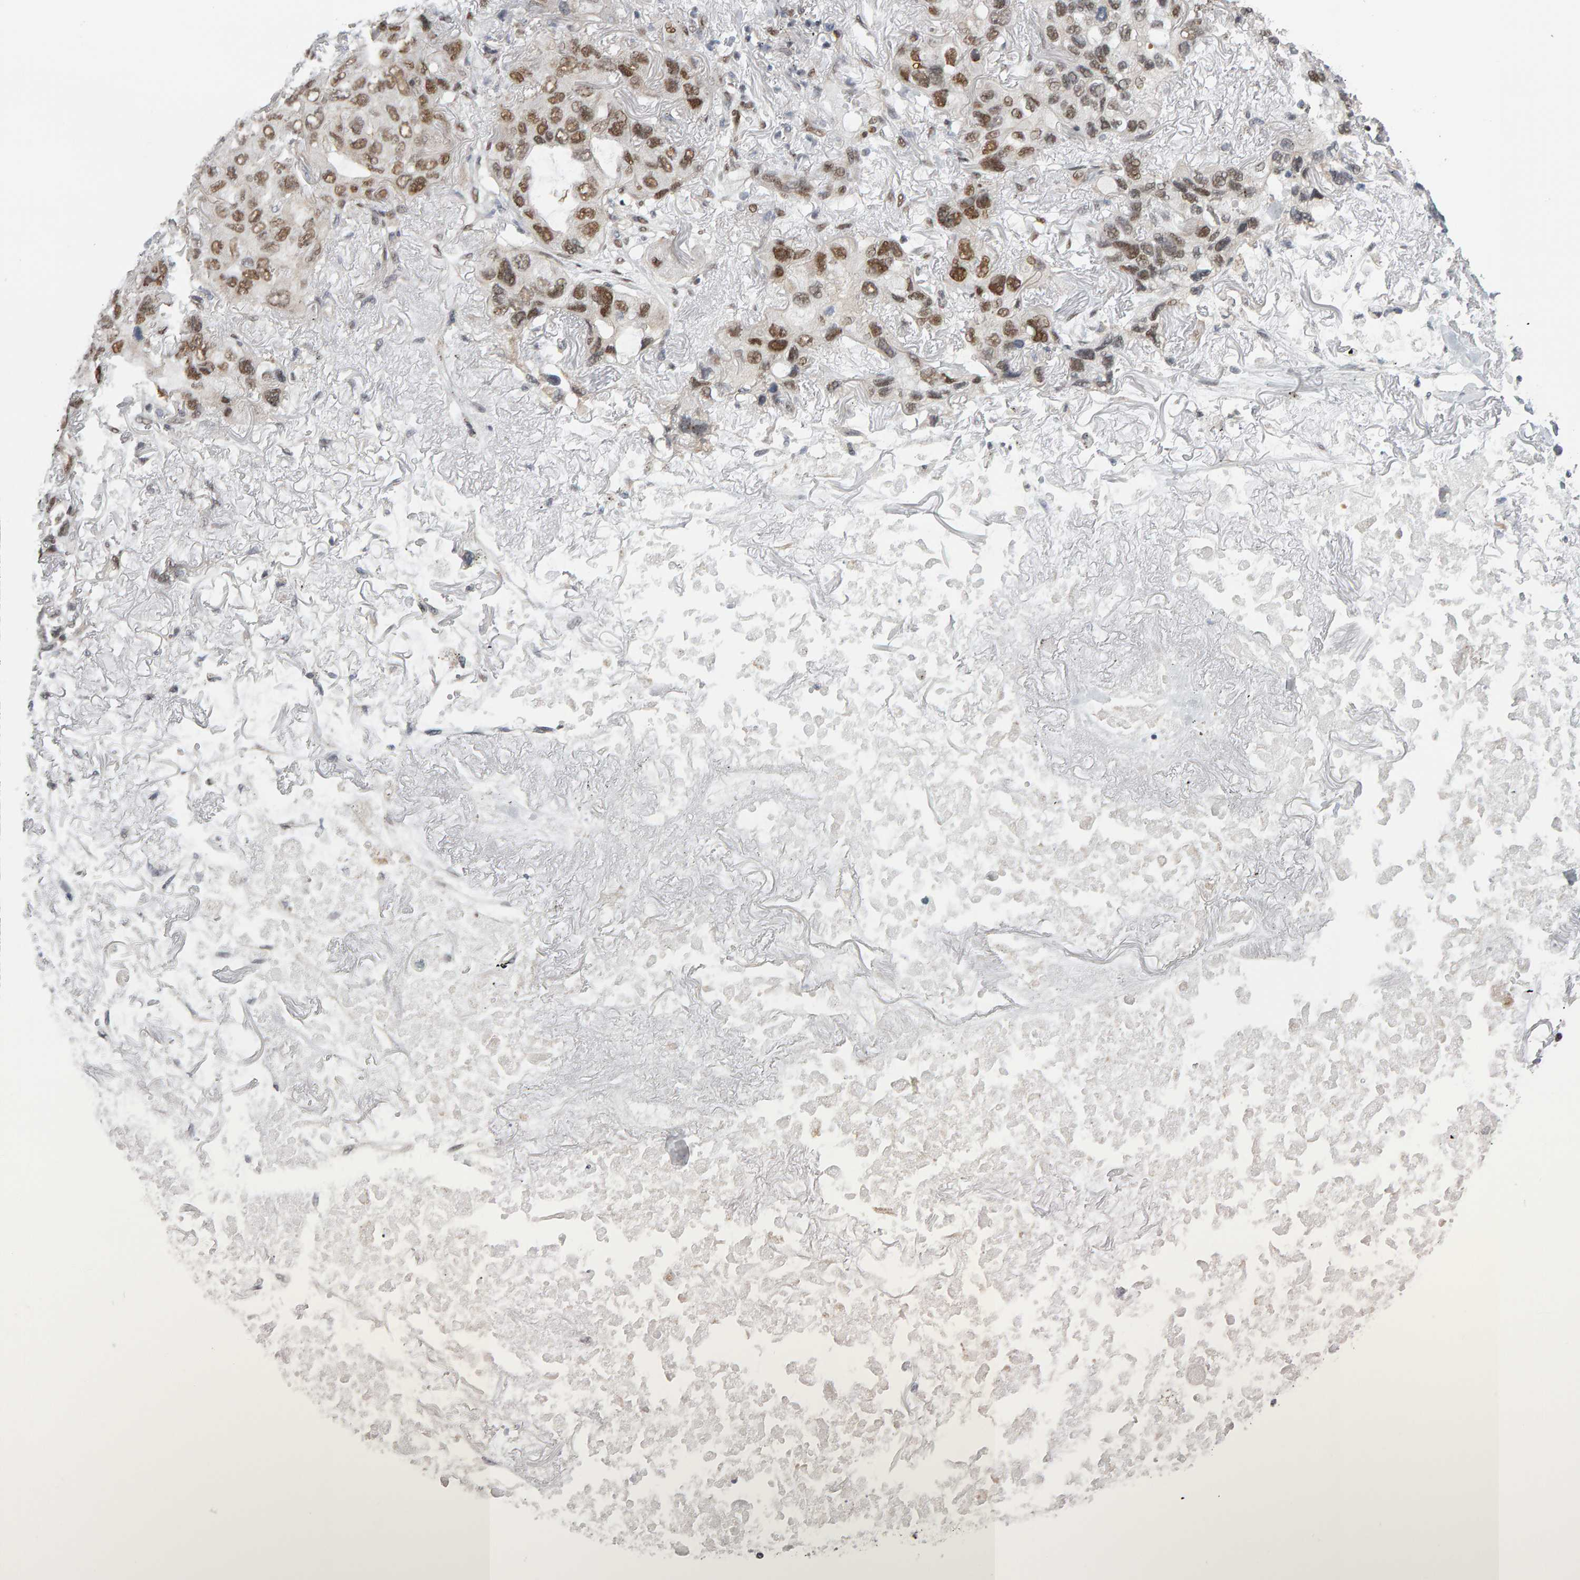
{"staining": {"intensity": "moderate", "quantity": ">75%", "location": "nuclear"}, "tissue": "lung cancer", "cell_type": "Tumor cells", "image_type": "cancer", "snomed": [{"axis": "morphology", "description": "Squamous cell carcinoma, NOS"}, {"axis": "topography", "description": "Lung"}], "caption": "The immunohistochemical stain shows moderate nuclear positivity in tumor cells of lung cancer (squamous cell carcinoma) tissue.", "gene": "ATF7IP", "patient": {"sex": "female", "age": 73}}